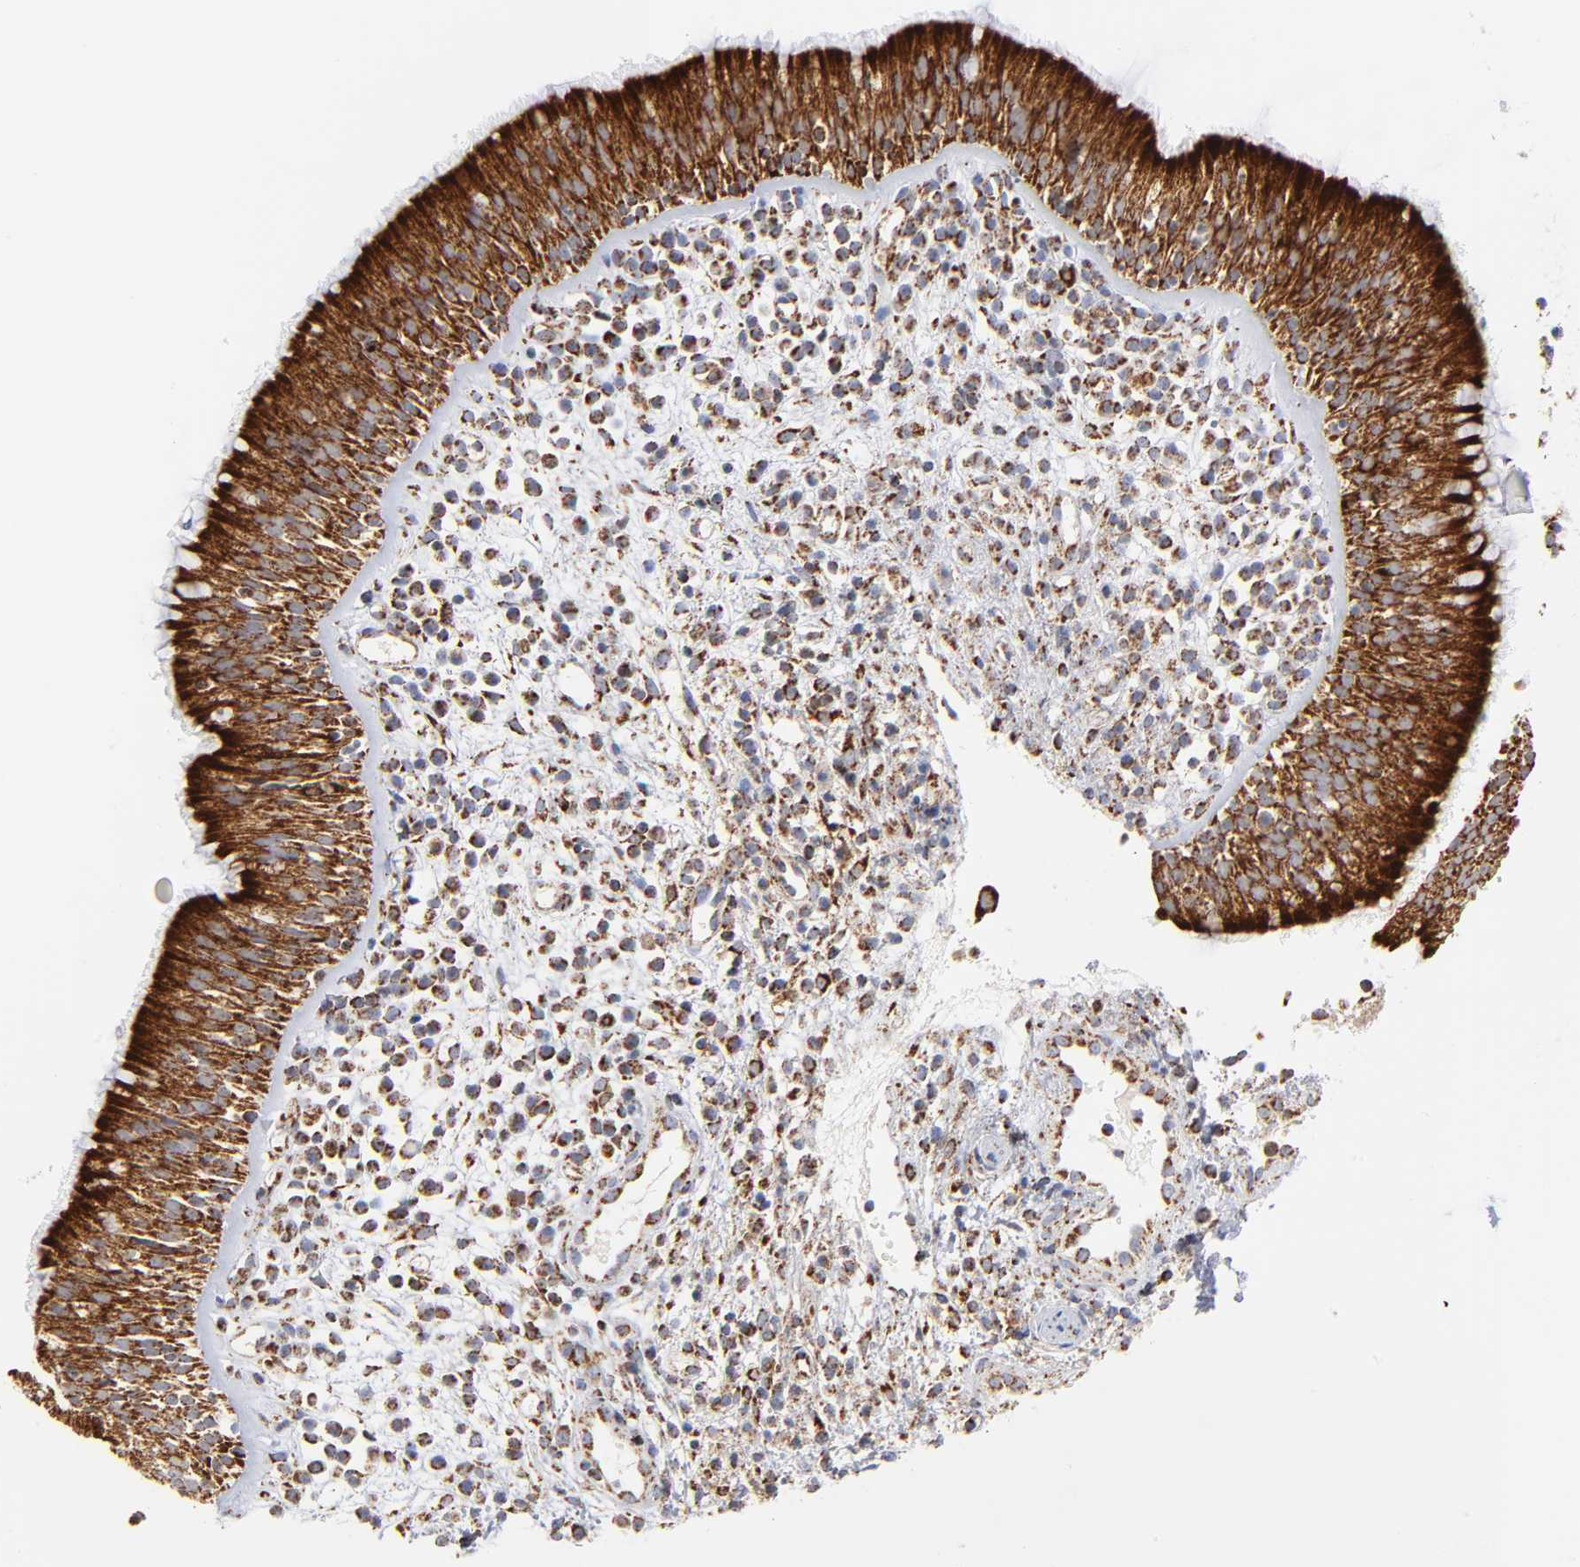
{"staining": {"intensity": "strong", "quantity": ">75%", "location": "cytoplasmic/membranous"}, "tissue": "nasopharynx", "cell_type": "Respiratory epithelial cells", "image_type": "normal", "snomed": [{"axis": "morphology", "description": "Normal tissue, NOS"}, {"axis": "morphology", "description": "Inflammation, NOS"}, {"axis": "morphology", "description": "Malignant melanoma, Metastatic site"}, {"axis": "topography", "description": "Nasopharynx"}], "caption": "A high amount of strong cytoplasmic/membranous expression is appreciated in approximately >75% of respiratory epithelial cells in normal nasopharynx.", "gene": "DIABLO", "patient": {"sex": "female", "age": 55}}